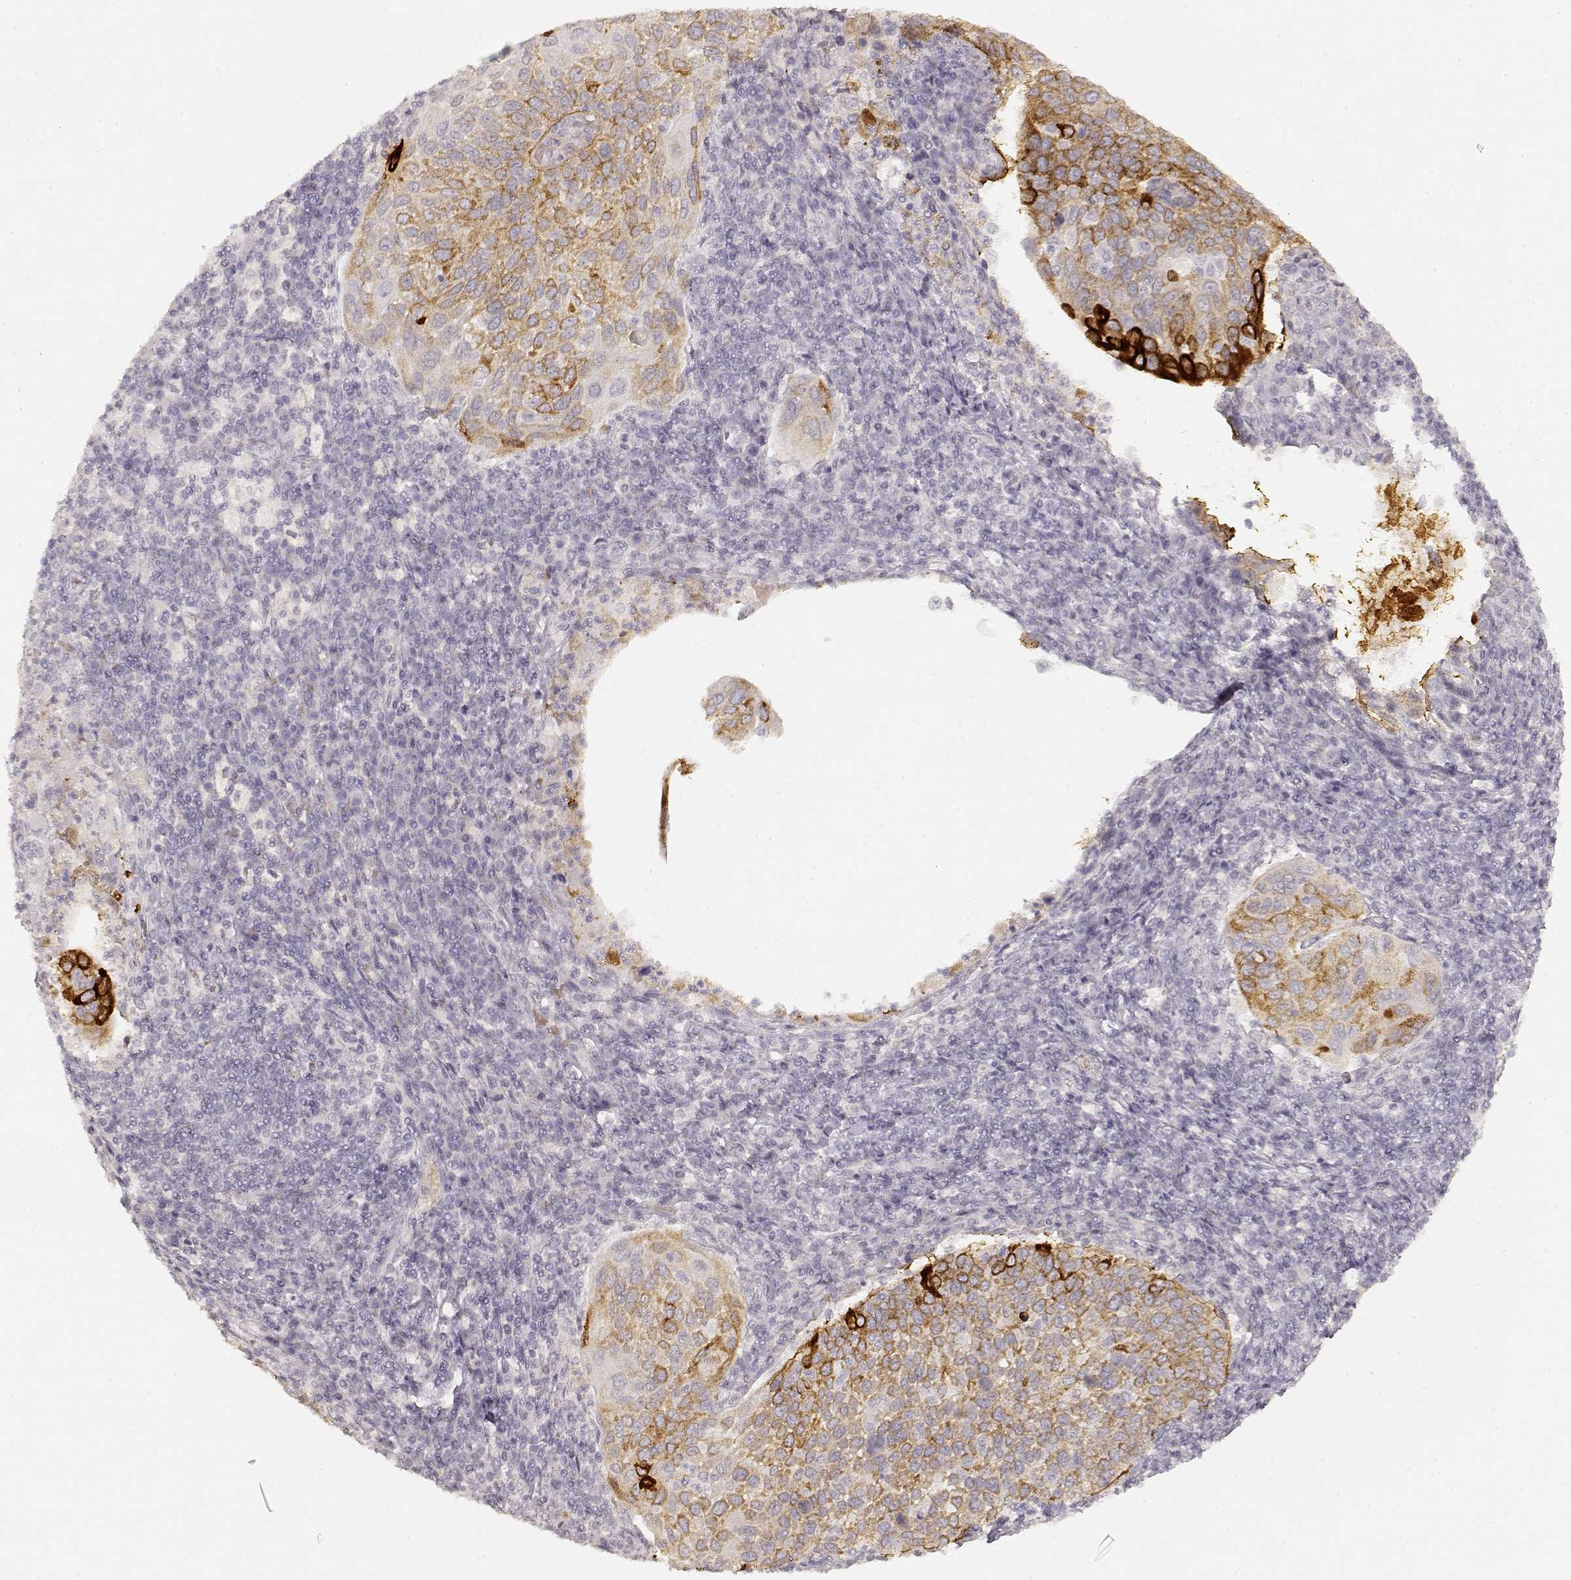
{"staining": {"intensity": "strong", "quantity": "<25%", "location": "cytoplasmic/membranous"}, "tissue": "cervical cancer", "cell_type": "Tumor cells", "image_type": "cancer", "snomed": [{"axis": "morphology", "description": "Squamous cell carcinoma, NOS"}, {"axis": "topography", "description": "Cervix"}], "caption": "Immunohistochemical staining of human cervical squamous cell carcinoma demonstrates medium levels of strong cytoplasmic/membranous staining in approximately <25% of tumor cells.", "gene": "LAMC2", "patient": {"sex": "female", "age": 54}}